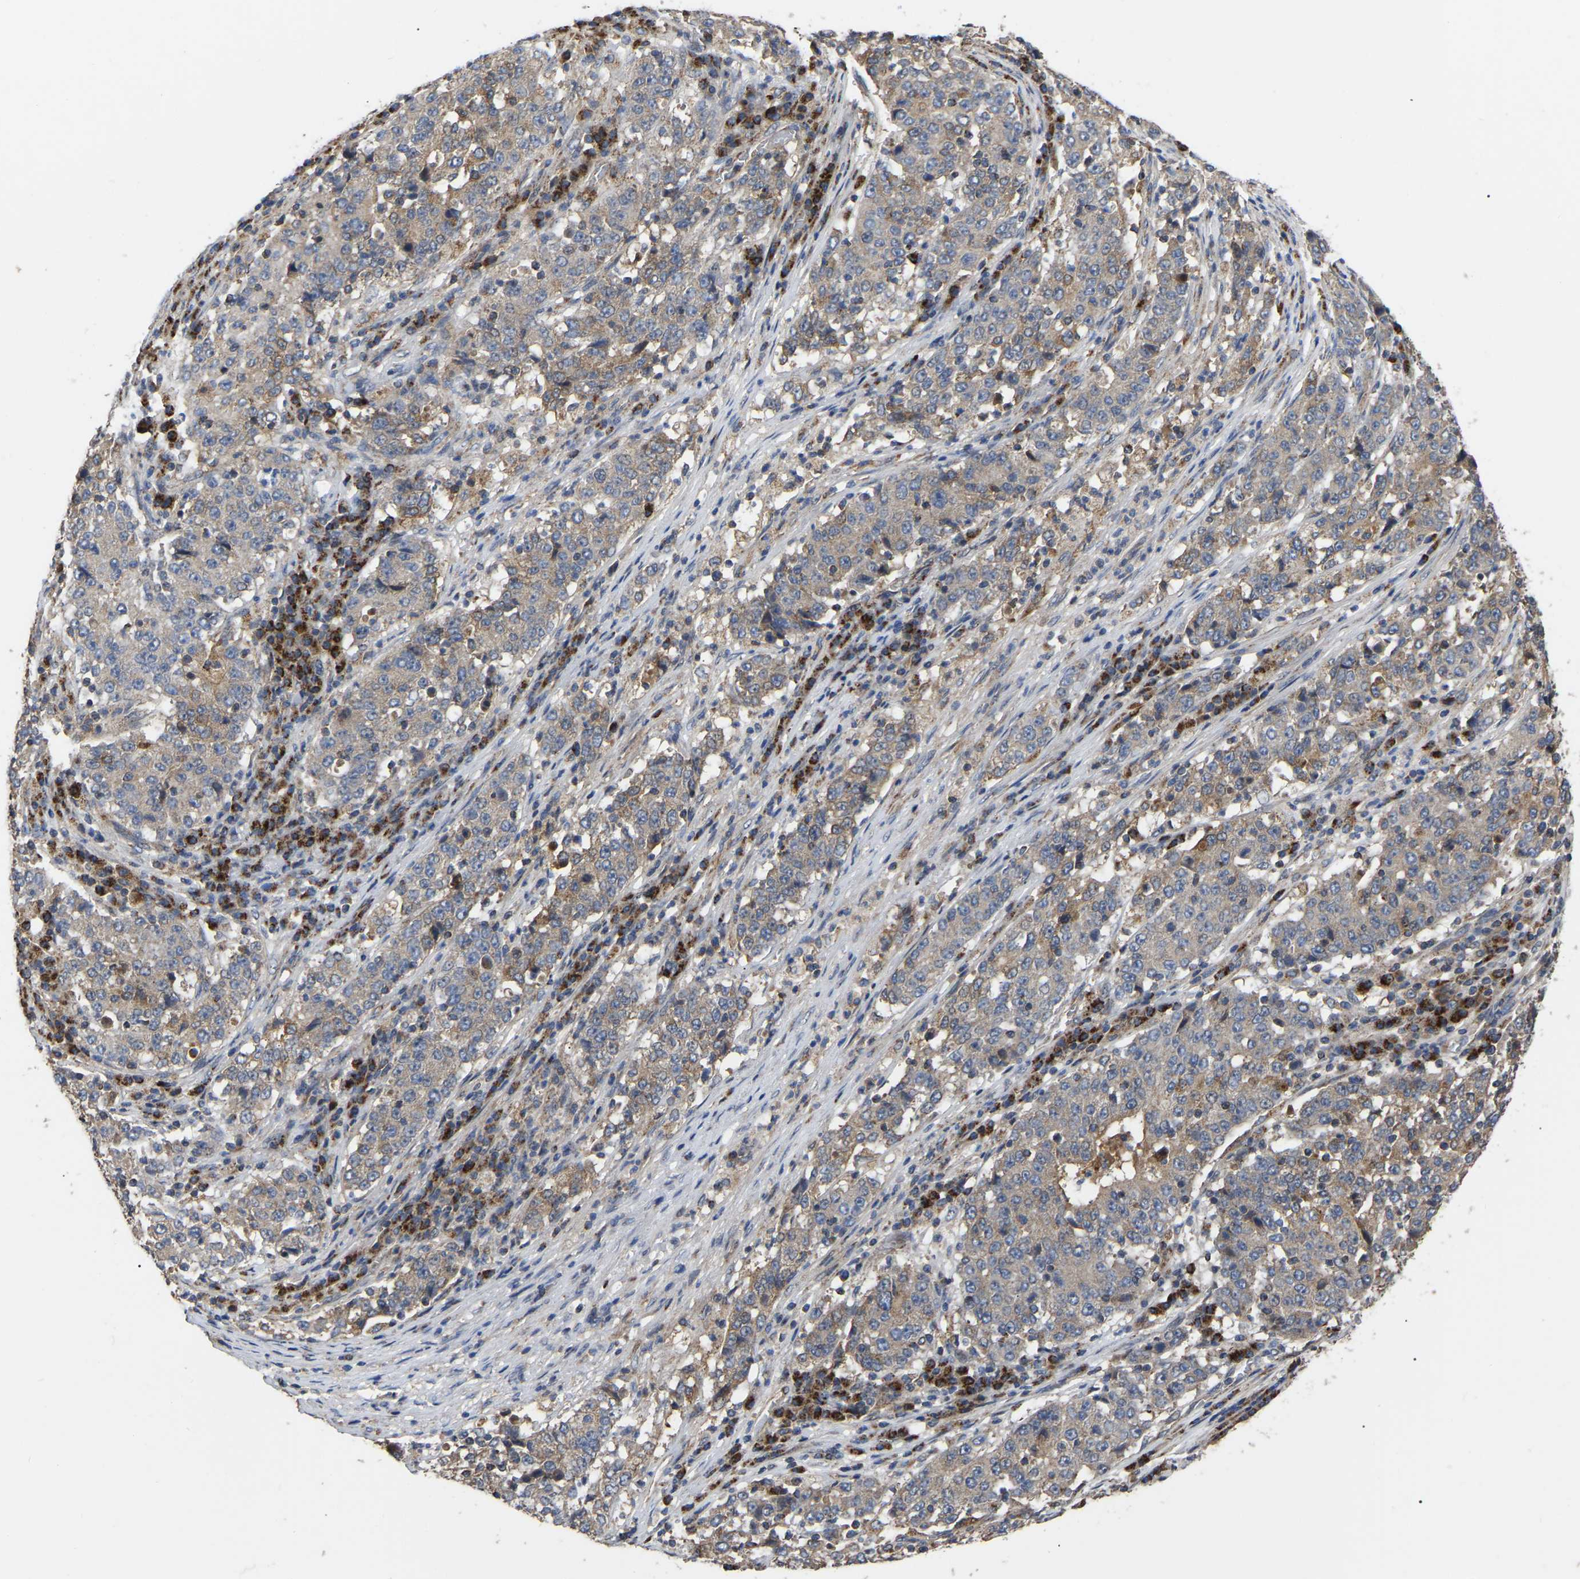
{"staining": {"intensity": "weak", "quantity": "<25%", "location": "cytoplasmic/membranous"}, "tissue": "stomach cancer", "cell_type": "Tumor cells", "image_type": "cancer", "snomed": [{"axis": "morphology", "description": "Adenocarcinoma, NOS"}, {"axis": "topography", "description": "Stomach"}], "caption": "IHC of human adenocarcinoma (stomach) displays no expression in tumor cells. The staining is performed using DAB (3,3'-diaminobenzidine) brown chromogen with nuclei counter-stained in using hematoxylin.", "gene": "GCC1", "patient": {"sex": "male", "age": 59}}